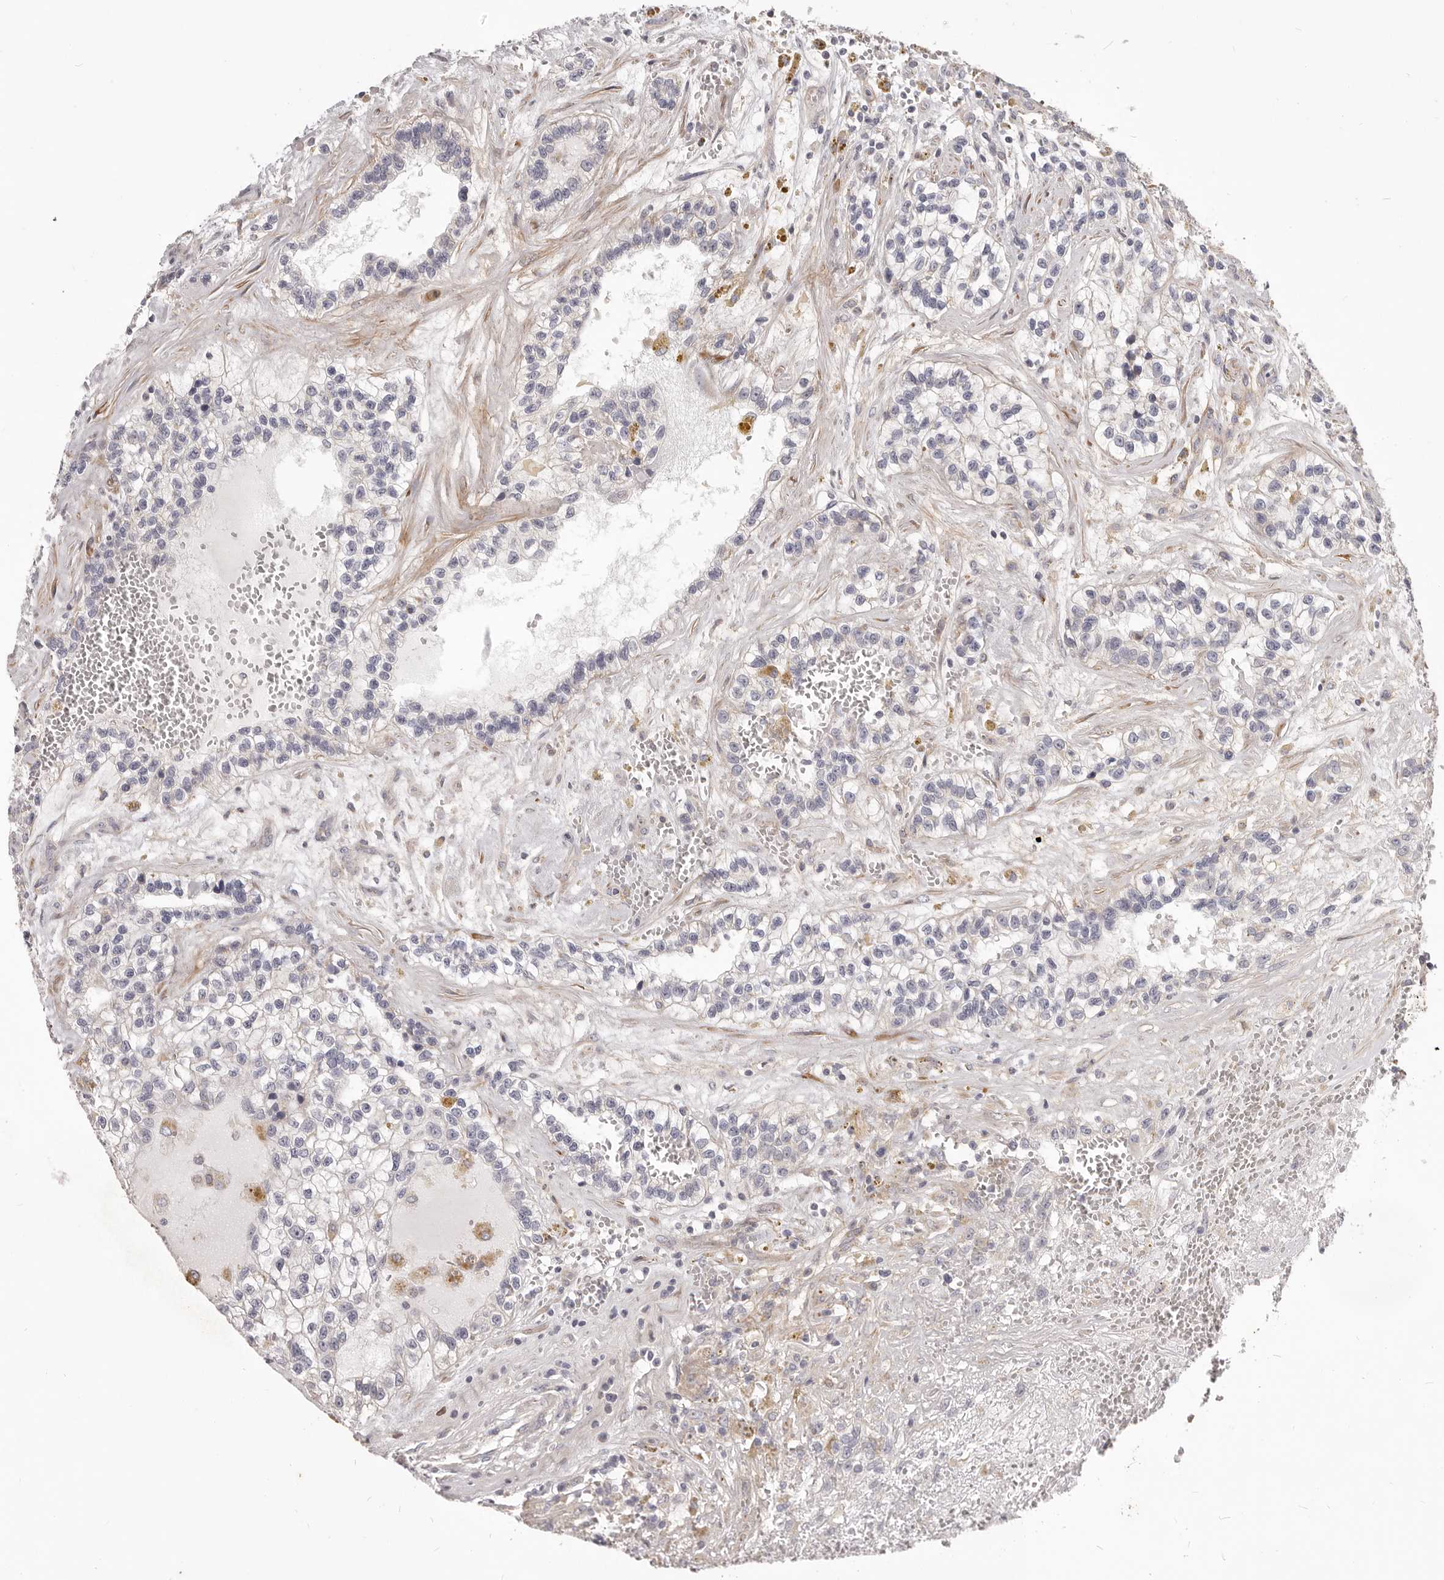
{"staining": {"intensity": "negative", "quantity": "none", "location": "none"}, "tissue": "renal cancer", "cell_type": "Tumor cells", "image_type": "cancer", "snomed": [{"axis": "morphology", "description": "Adenocarcinoma, NOS"}, {"axis": "topography", "description": "Kidney"}], "caption": "IHC histopathology image of neoplastic tissue: renal cancer (adenocarcinoma) stained with DAB (3,3'-diaminobenzidine) shows no significant protein staining in tumor cells. (DAB IHC, high magnification).", "gene": "MRPS10", "patient": {"sex": "female", "age": 57}}